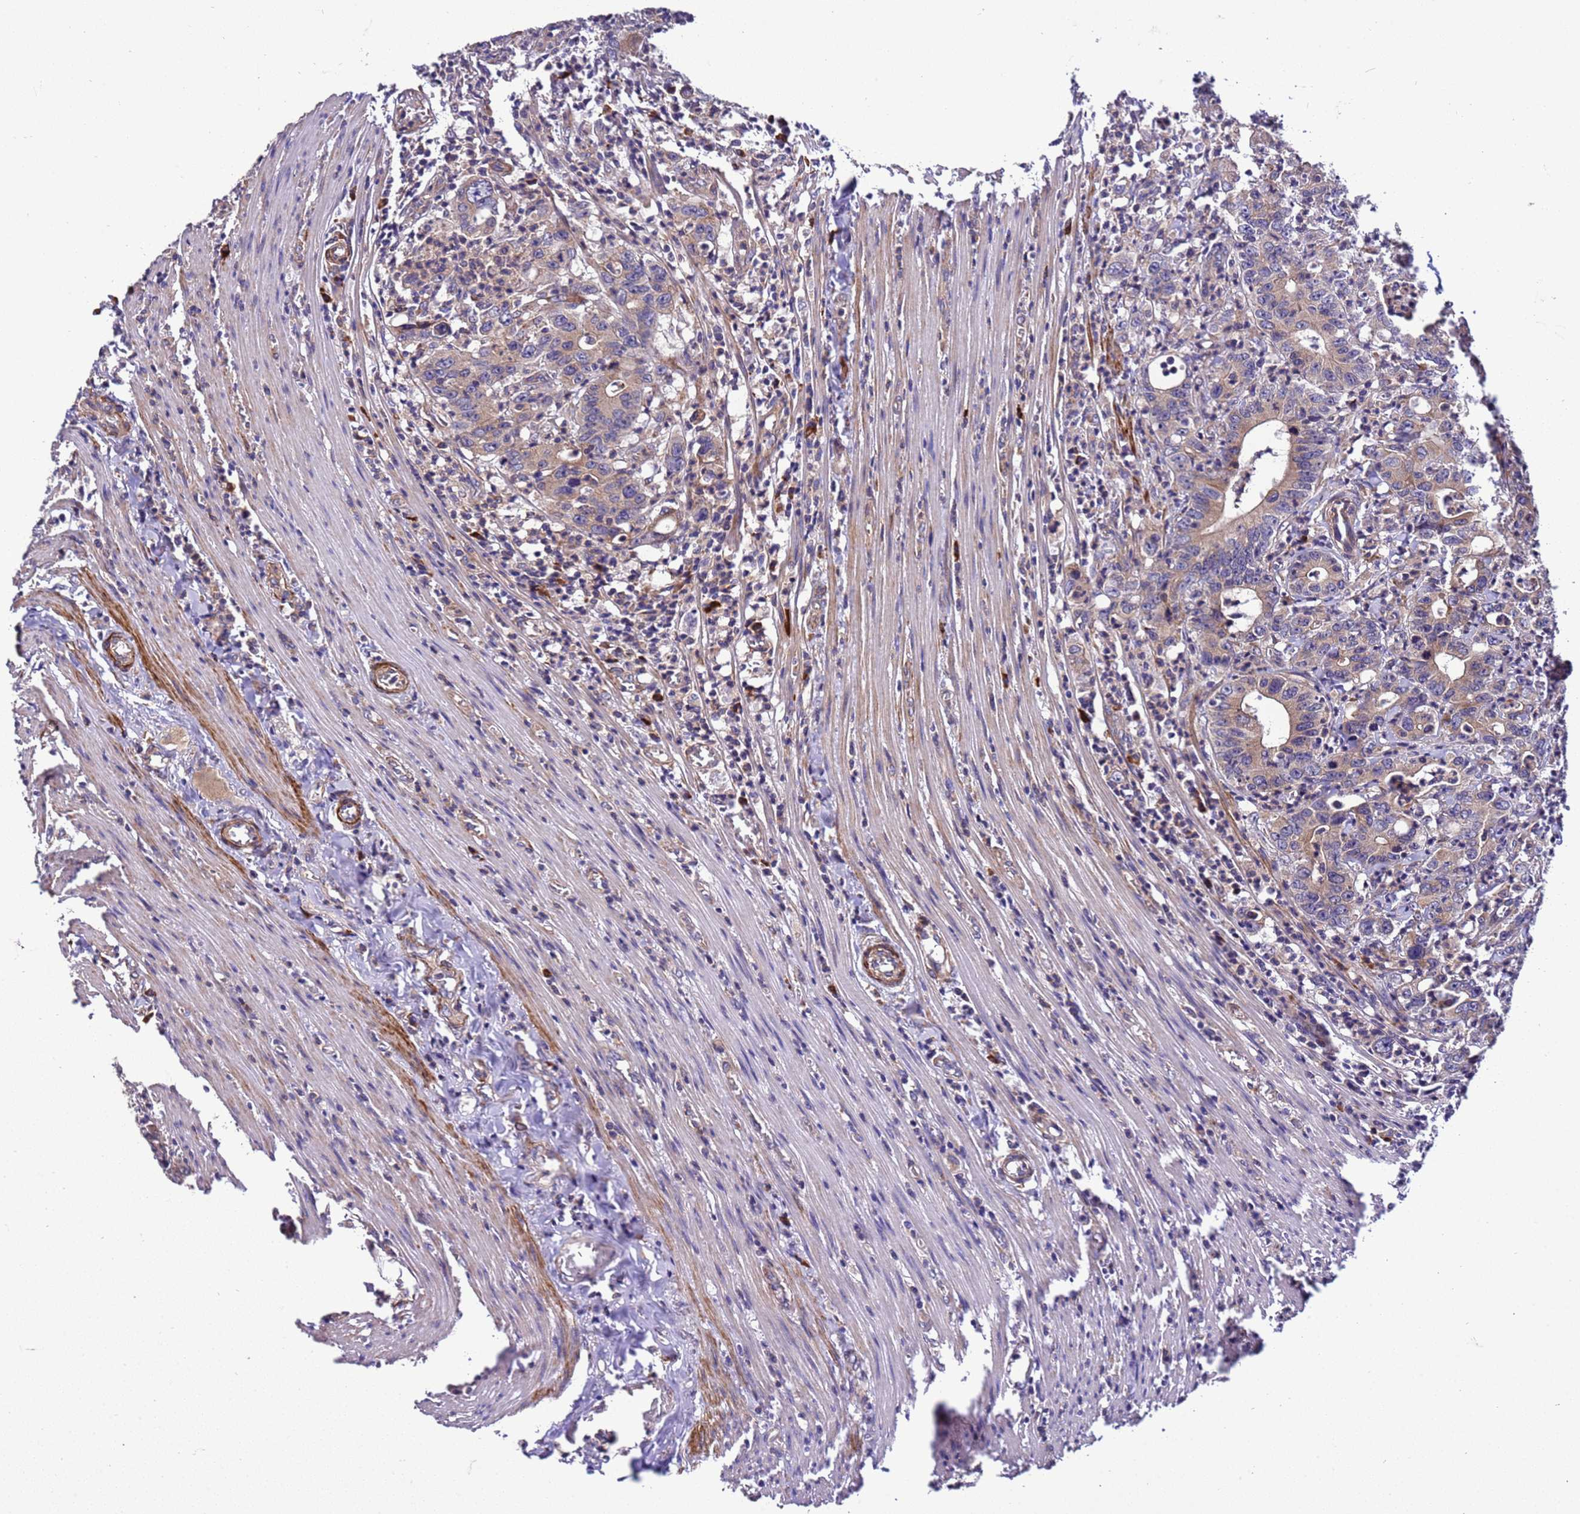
{"staining": {"intensity": "weak", "quantity": "25%-75%", "location": "cytoplasmic/membranous"}, "tissue": "colorectal cancer", "cell_type": "Tumor cells", "image_type": "cancer", "snomed": [{"axis": "morphology", "description": "Adenocarcinoma, NOS"}, {"axis": "topography", "description": "Colon"}], "caption": "Protein expression analysis of adenocarcinoma (colorectal) demonstrates weak cytoplasmic/membranous positivity in approximately 25%-75% of tumor cells. The staining is performed using DAB brown chromogen to label protein expression. The nuclei are counter-stained blue using hematoxylin.", "gene": "GEN1", "patient": {"sex": "female", "age": 75}}